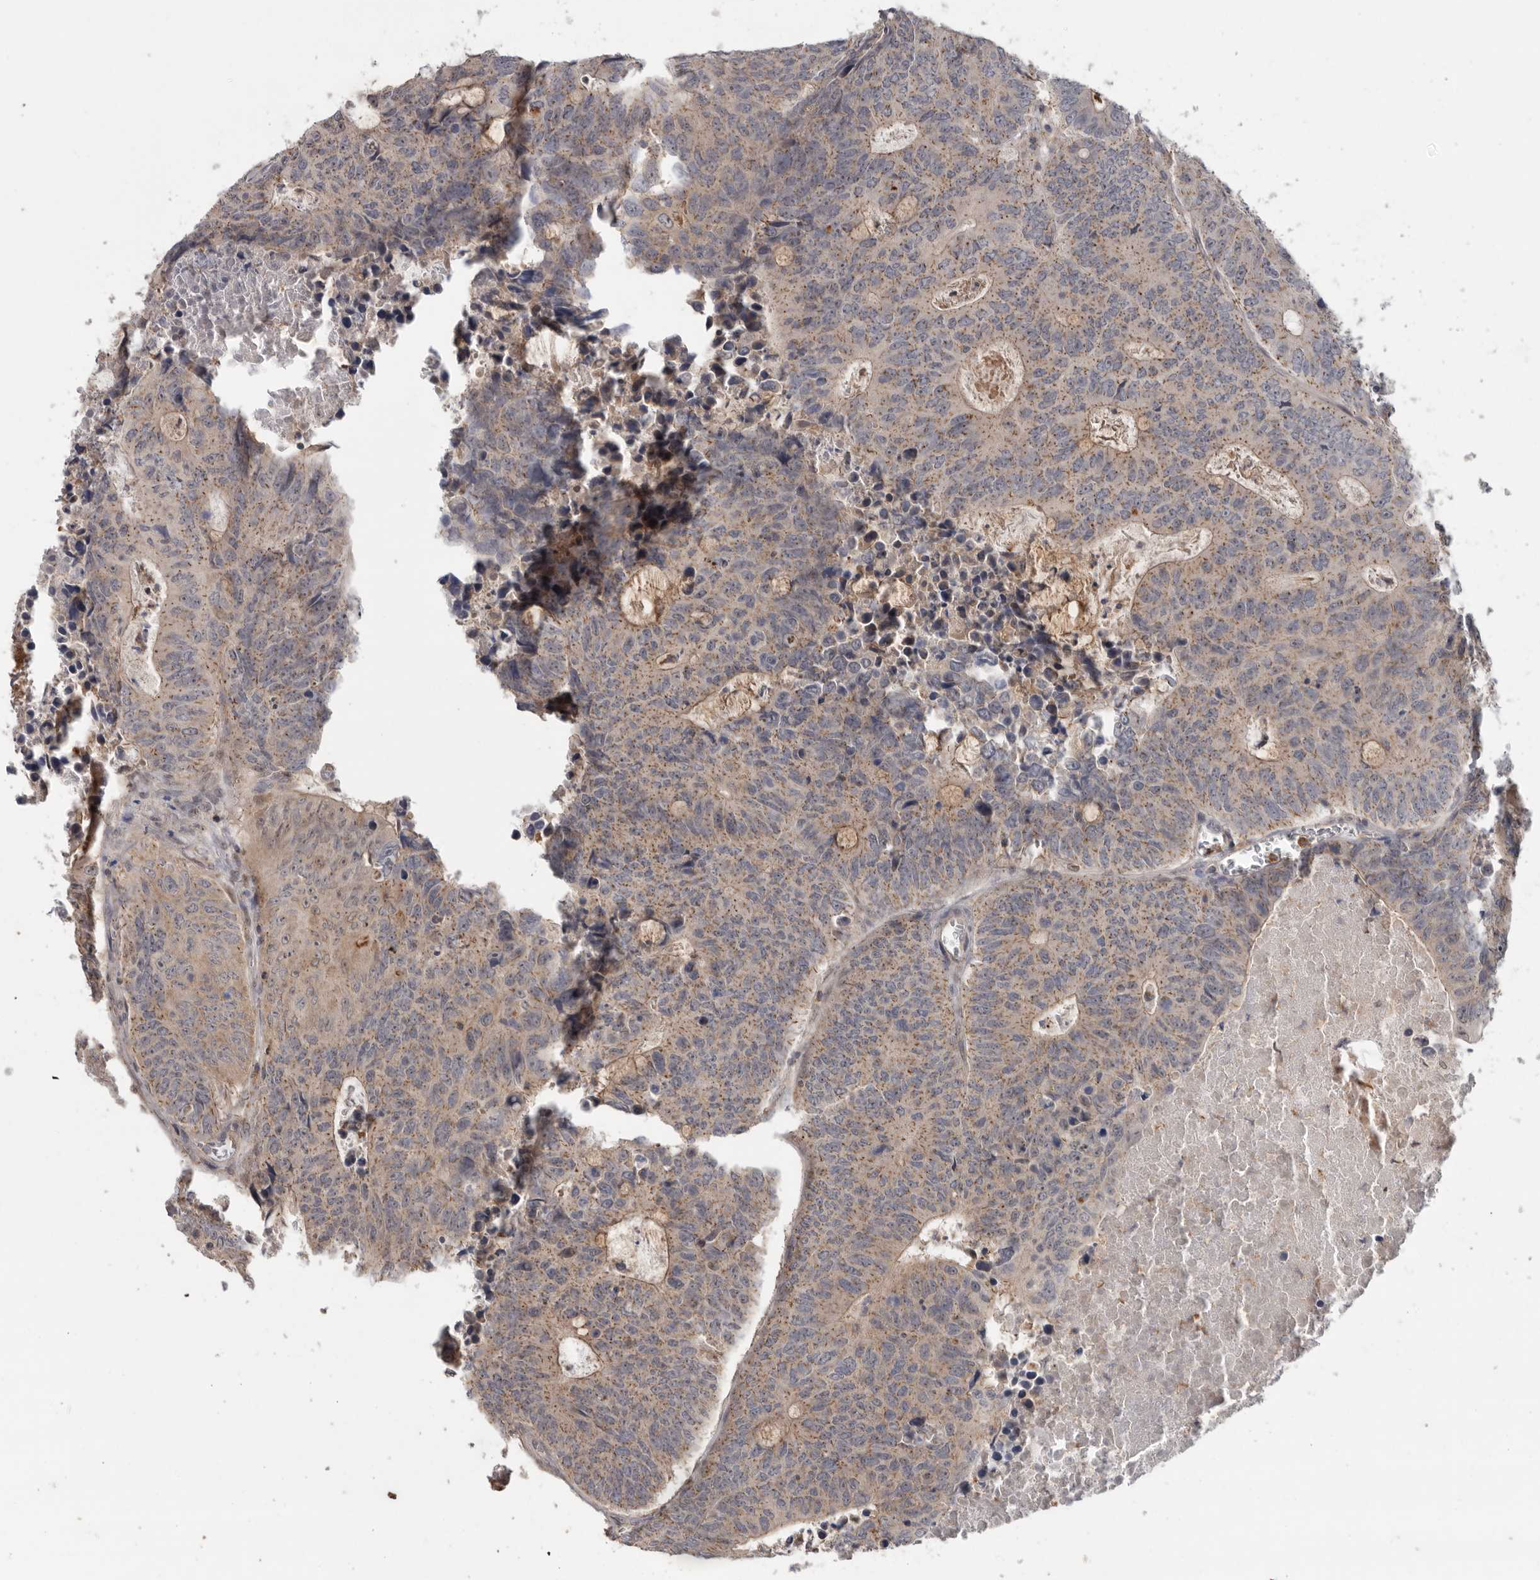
{"staining": {"intensity": "weak", "quantity": ">75%", "location": "cytoplasmic/membranous"}, "tissue": "colorectal cancer", "cell_type": "Tumor cells", "image_type": "cancer", "snomed": [{"axis": "morphology", "description": "Adenocarcinoma, NOS"}, {"axis": "topography", "description": "Colon"}], "caption": "Colorectal cancer tissue shows weak cytoplasmic/membranous positivity in about >75% of tumor cells", "gene": "KLK5", "patient": {"sex": "male", "age": 87}}